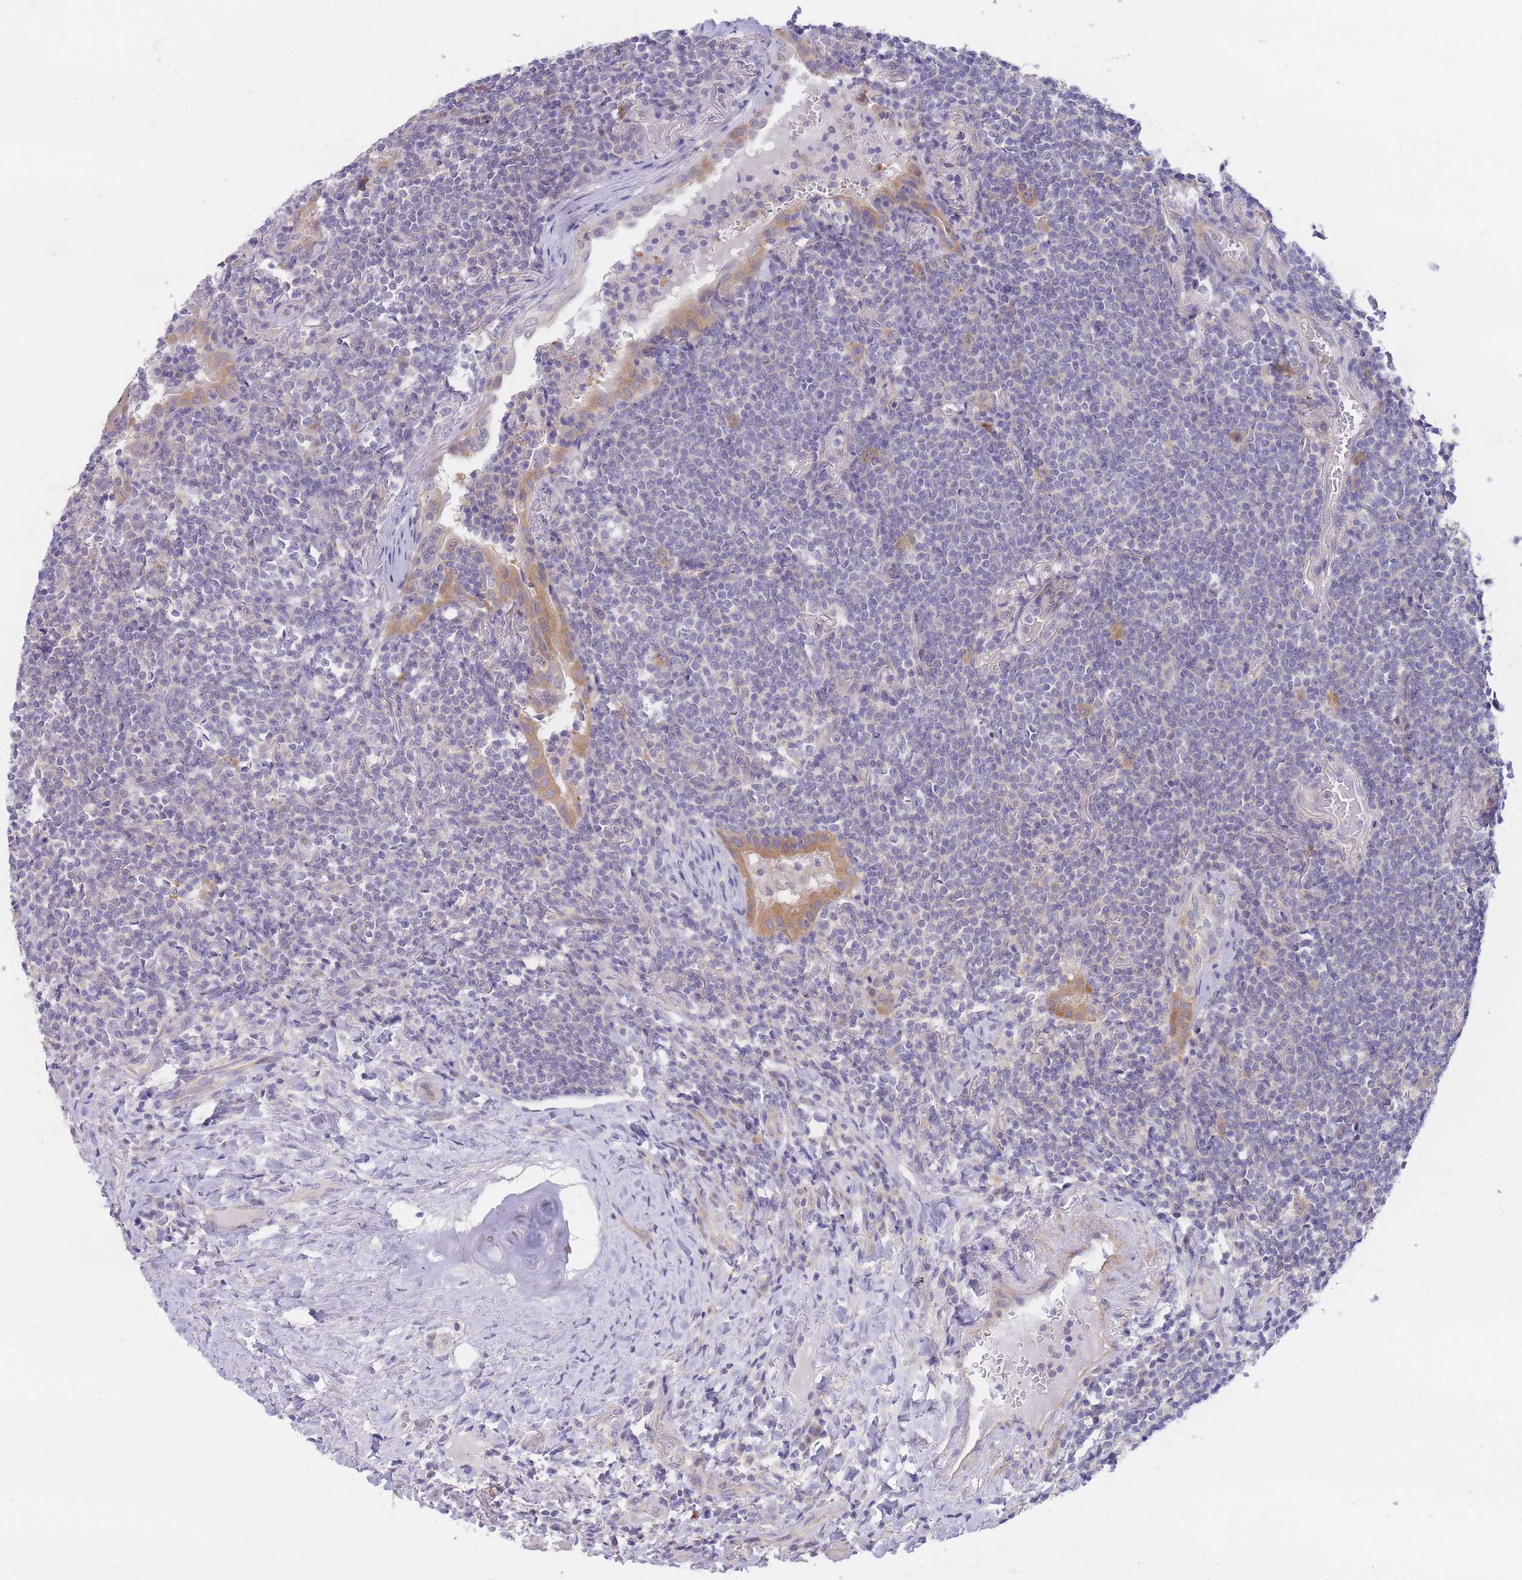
{"staining": {"intensity": "negative", "quantity": "none", "location": "none"}, "tissue": "lymphoma", "cell_type": "Tumor cells", "image_type": "cancer", "snomed": [{"axis": "morphology", "description": "Malignant lymphoma, non-Hodgkin's type, Low grade"}, {"axis": "topography", "description": "Lung"}], "caption": "Immunohistochemistry of lymphoma reveals no positivity in tumor cells.", "gene": "SUGT1", "patient": {"sex": "female", "age": 71}}